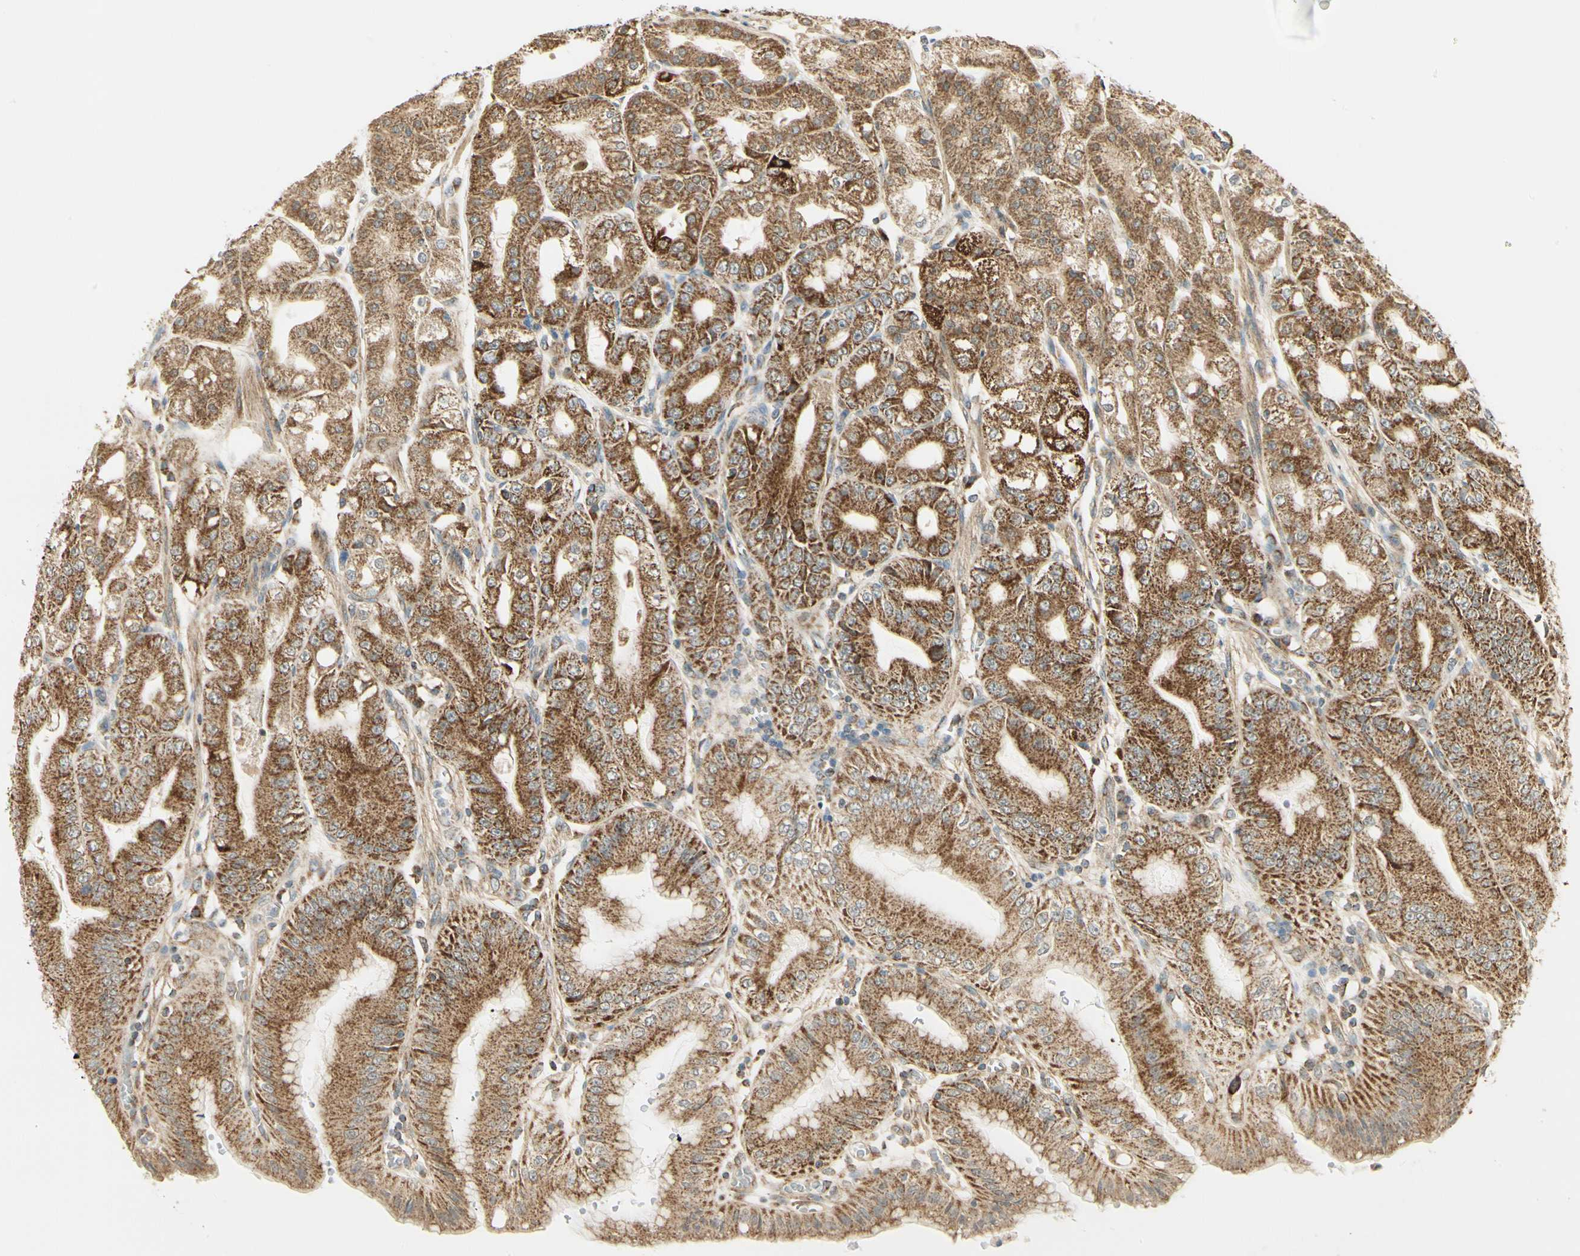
{"staining": {"intensity": "strong", "quantity": ">75%", "location": "cytoplasmic/membranous"}, "tissue": "stomach", "cell_type": "Glandular cells", "image_type": "normal", "snomed": [{"axis": "morphology", "description": "Normal tissue, NOS"}, {"axis": "topography", "description": "Stomach, lower"}], "caption": "The immunohistochemical stain labels strong cytoplasmic/membranous expression in glandular cells of unremarkable stomach. (Stains: DAB in brown, nuclei in blue, Microscopy: brightfield microscopy at high magnification).", "gene": "EPHB3", "patient": {"sex": "male", "age": 71}}